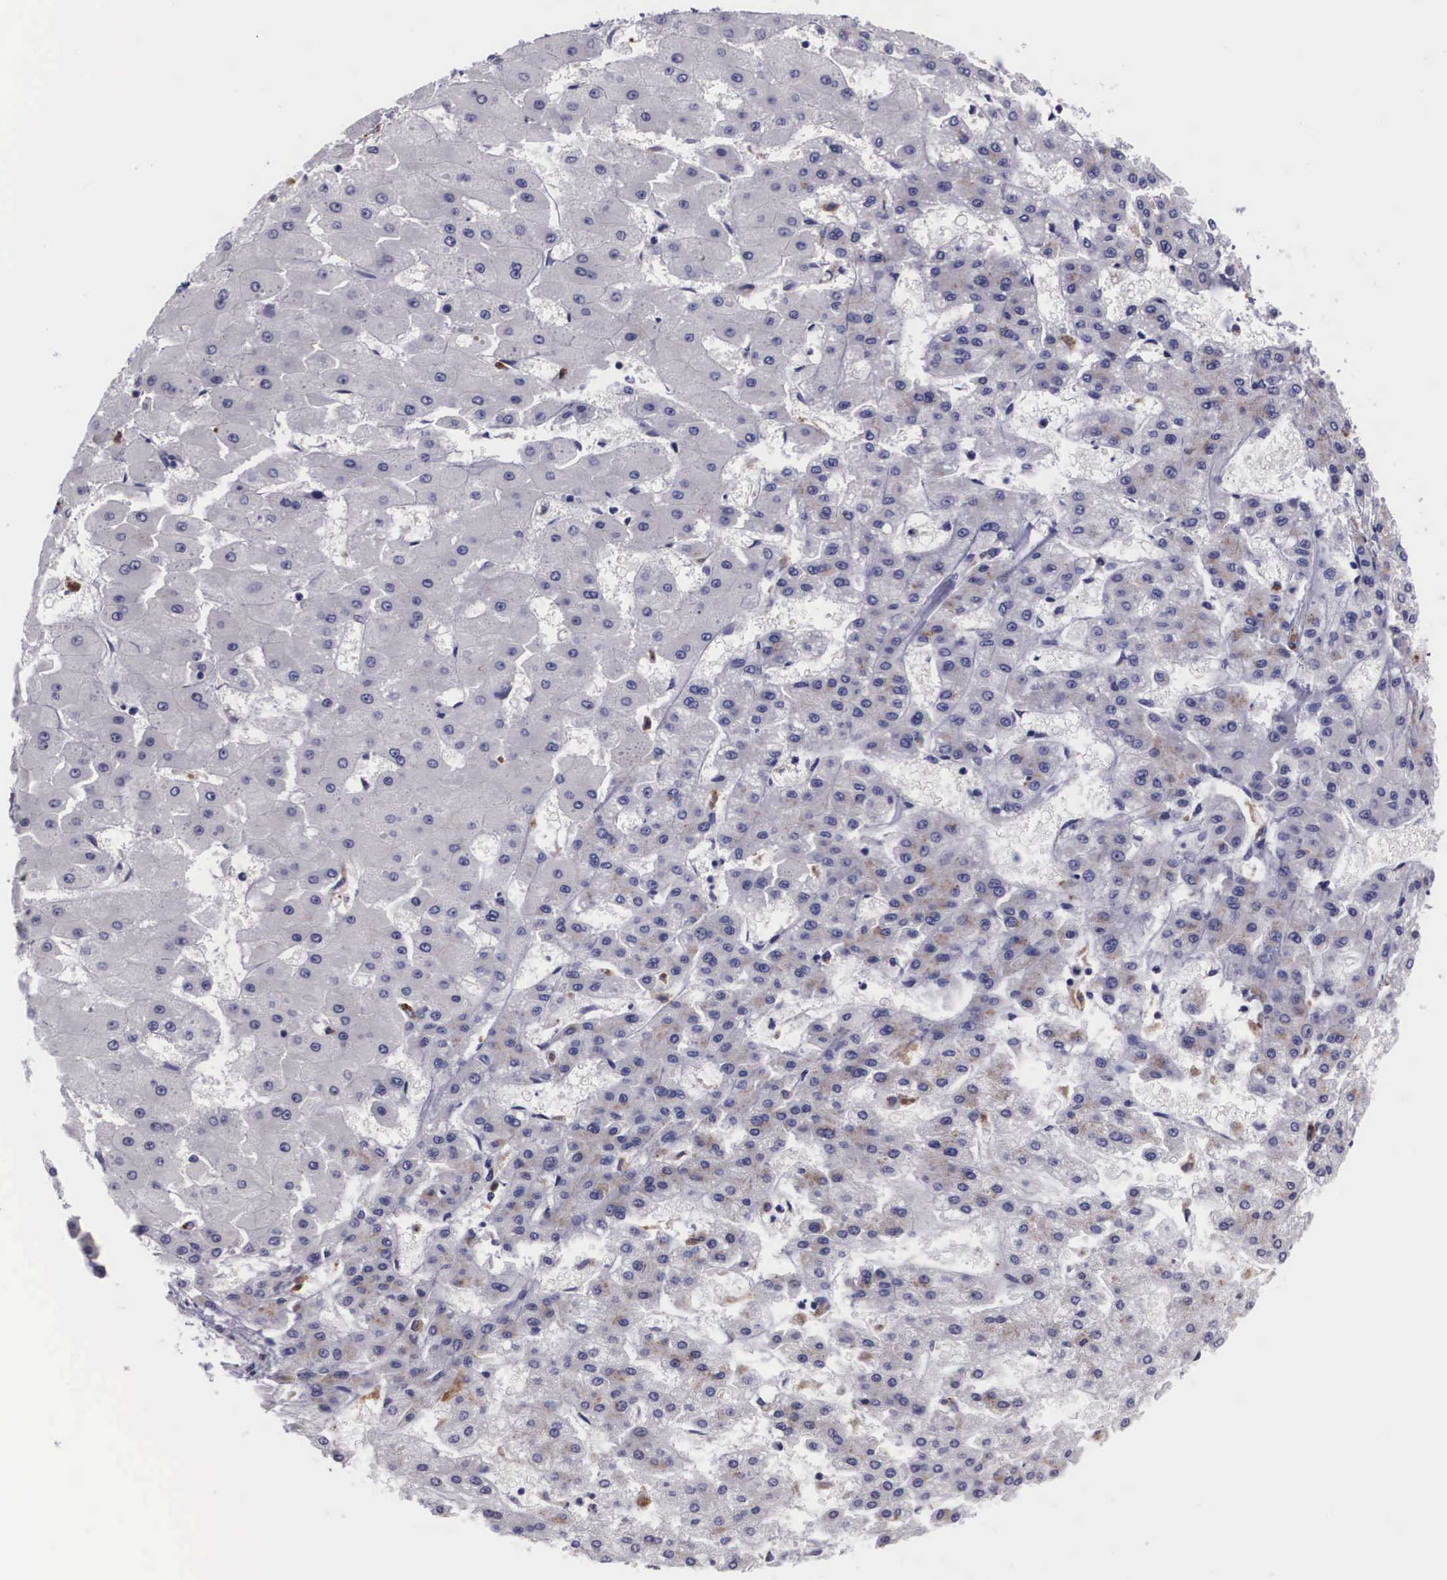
{"staining": {"intensity": "weak", "quantity": "<25%", "location": "cytoplasmic/membranous"}, "tissue": "liver cancer", "cell_type": "Tumor cells", "image_type": "cancer", "snomed": [{"axis": "morphology", "description": "Carcinoma, Hepatocellular, NOS"}, {"axis": "topography", "description": "Liver"}], "caption": "This is an immunohistochemistry (IHC) image of human hepatocellular carcinoma (liver). There is no staining in tumor cells.", "gene": "CRELD2", "patient": {"sex": "female", "age": 52}}